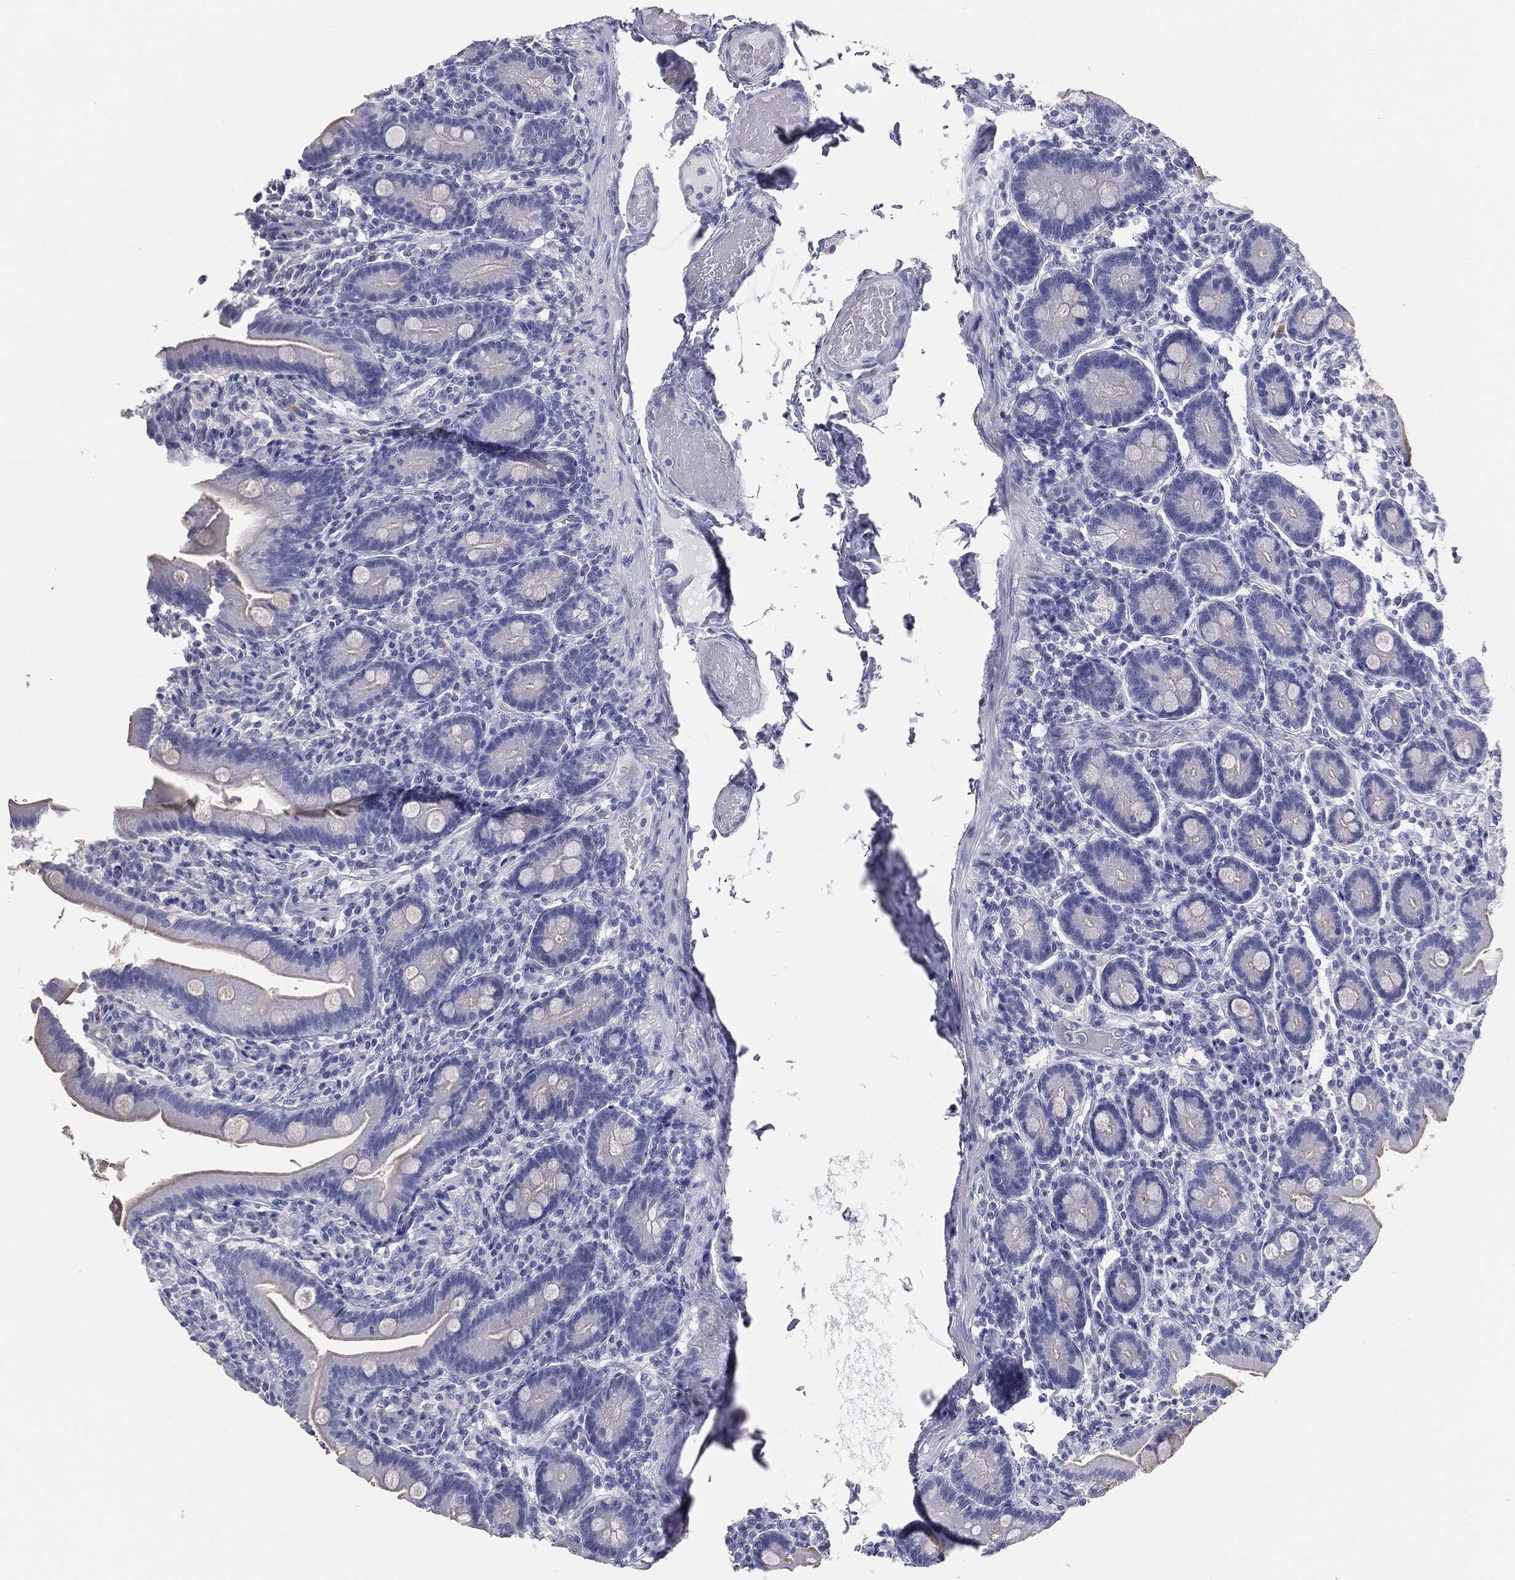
{"staining": {"intensity": "negative", "quantity": "none", "location": "none"}, "tissue": "small intestine", "cell_type": "Glandular cells", "image_type": "normal", "snomed": [{"axis": "morphology", "description": "Normal tissue, NOS"}, {"axis": "topography", "description": "Small intestine"}], "caption": "A histopathology image of small intestine stained for a protein displays no brown staining in glandular cells.", "gene": "CUZD1", "patient": {"sex": "male", "age": 66}}